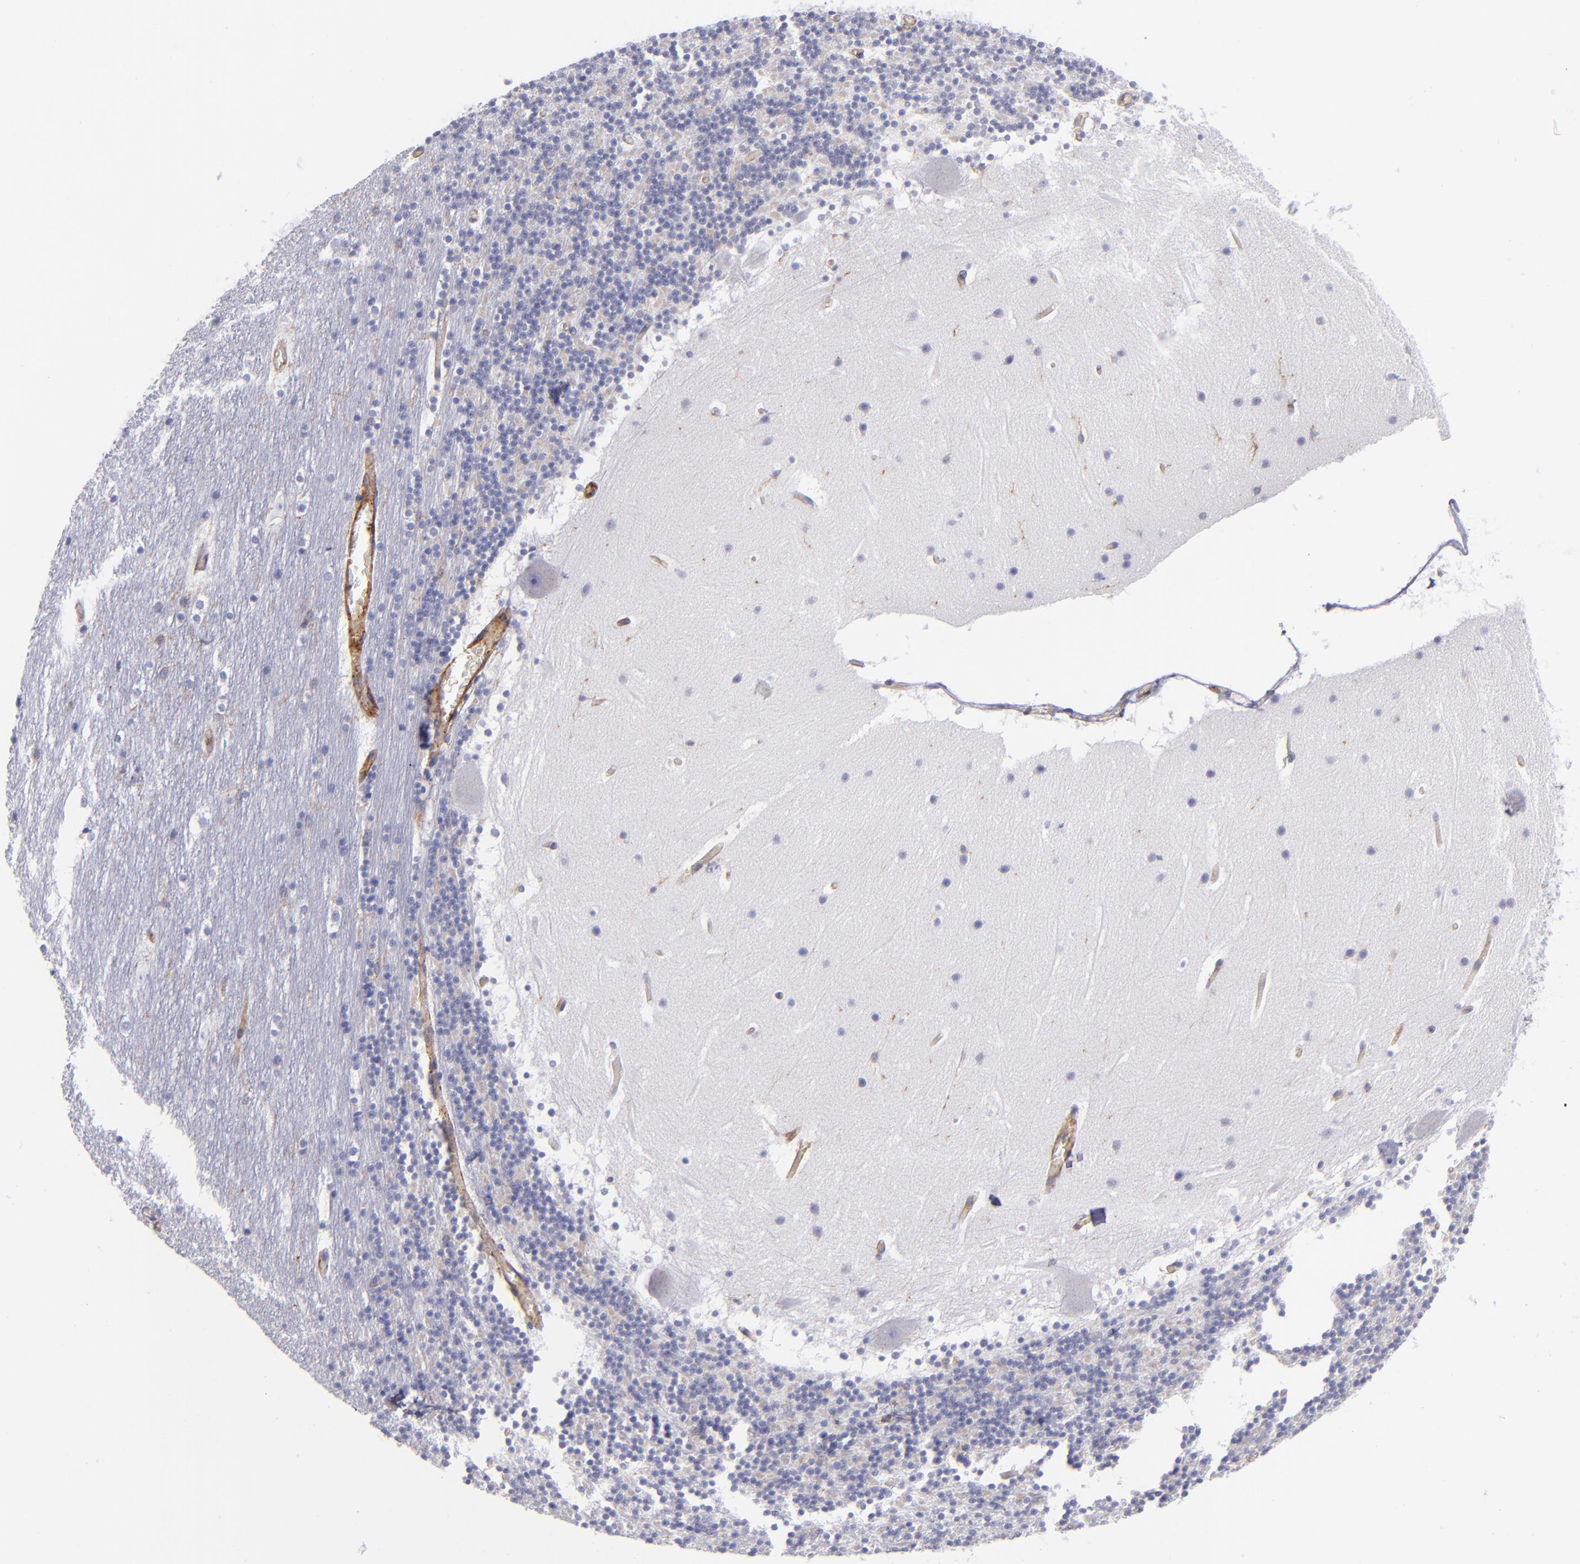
{"staining": {"intensity": "negative", "quantity": "none", "location": "none"}, "tissue": "cerebellum", "cell_type": "Cells in granular layer", "image_type": "normal", "snomed": [{"axis": "morphology", "description": "Normal tissue, NOS"}, {"axis": "topography", "description": "Cerebellum"}], "caption": "A high-resolution micrograph shows immunohistochemistry staining of normal cerebellum, which reveals no significant staining in cells in granular layer.", "gene": "ENTPD1", "patient": {"sex": "male", "age": 45}}